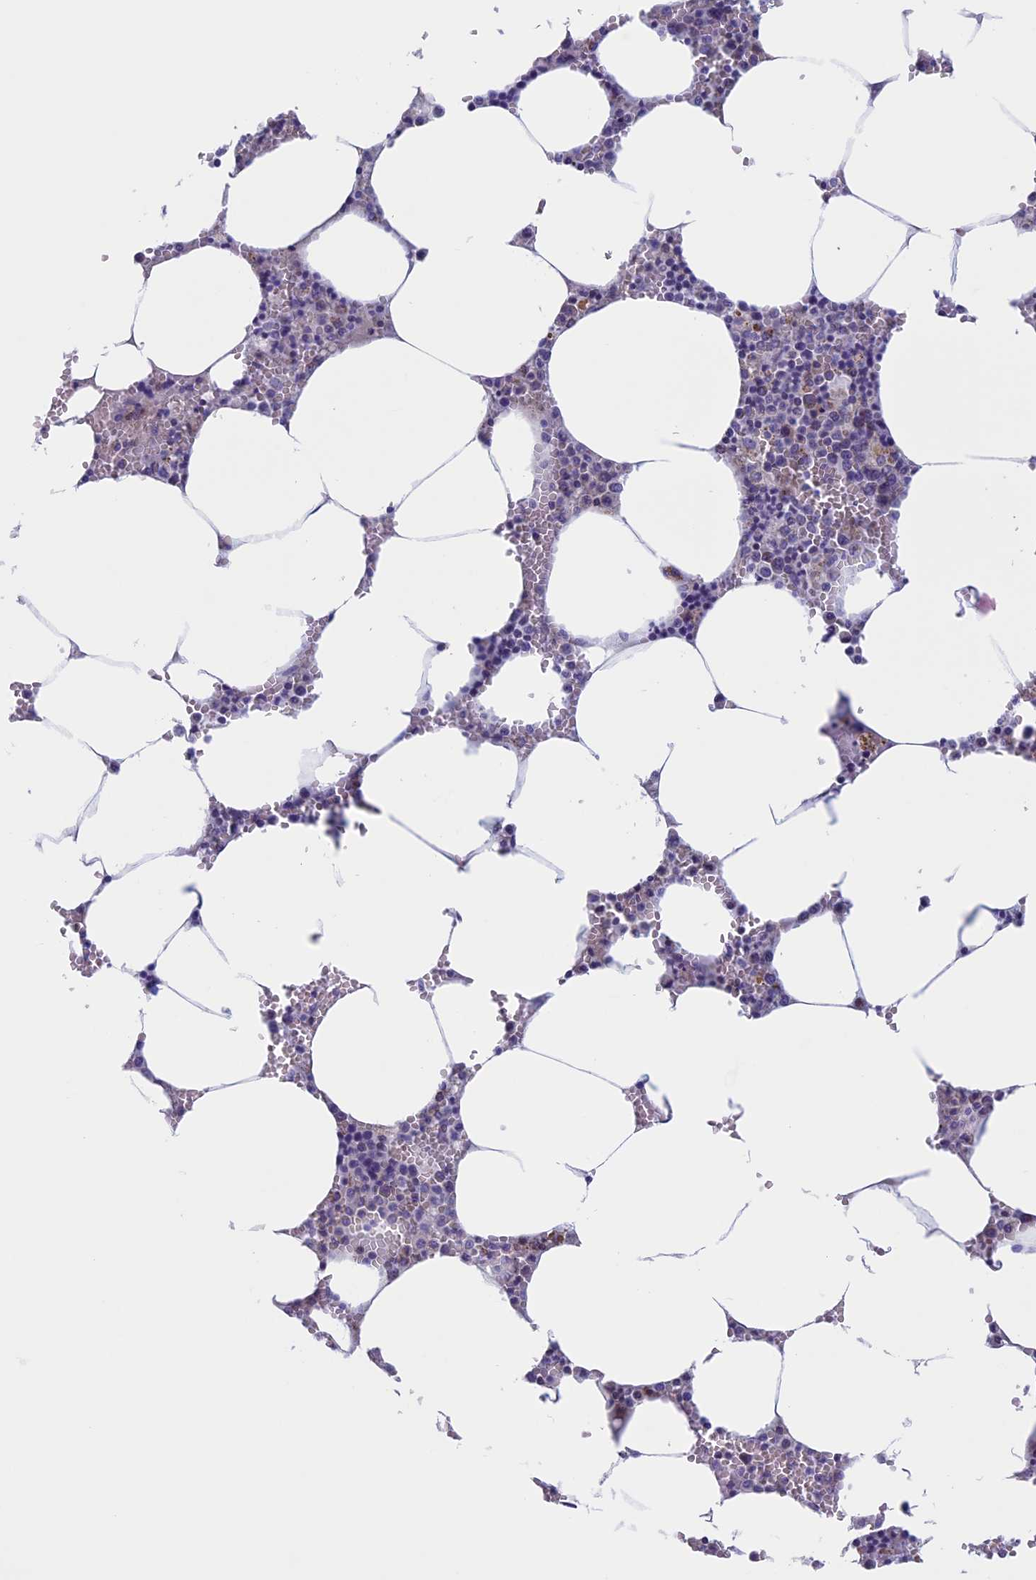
{"staining": {"intensity": "weak", "quantity": "<25%", "location": "cytoplasmic/membranous"}, "tissue": "bone marrow", "cell_type": "Hematopoietic cells", "image_type": "normal", "snomed": [{"axis": "morphology", "description": "Normal tissue, NOS"}, {"axis": "topography", "description": "Bone marrow"}], "caption": "Hematopoietic cells show no significant positivity in benign bone marrow.", "gene": "NDUFB9", "patient": {"sex": "male", "age": 70}}